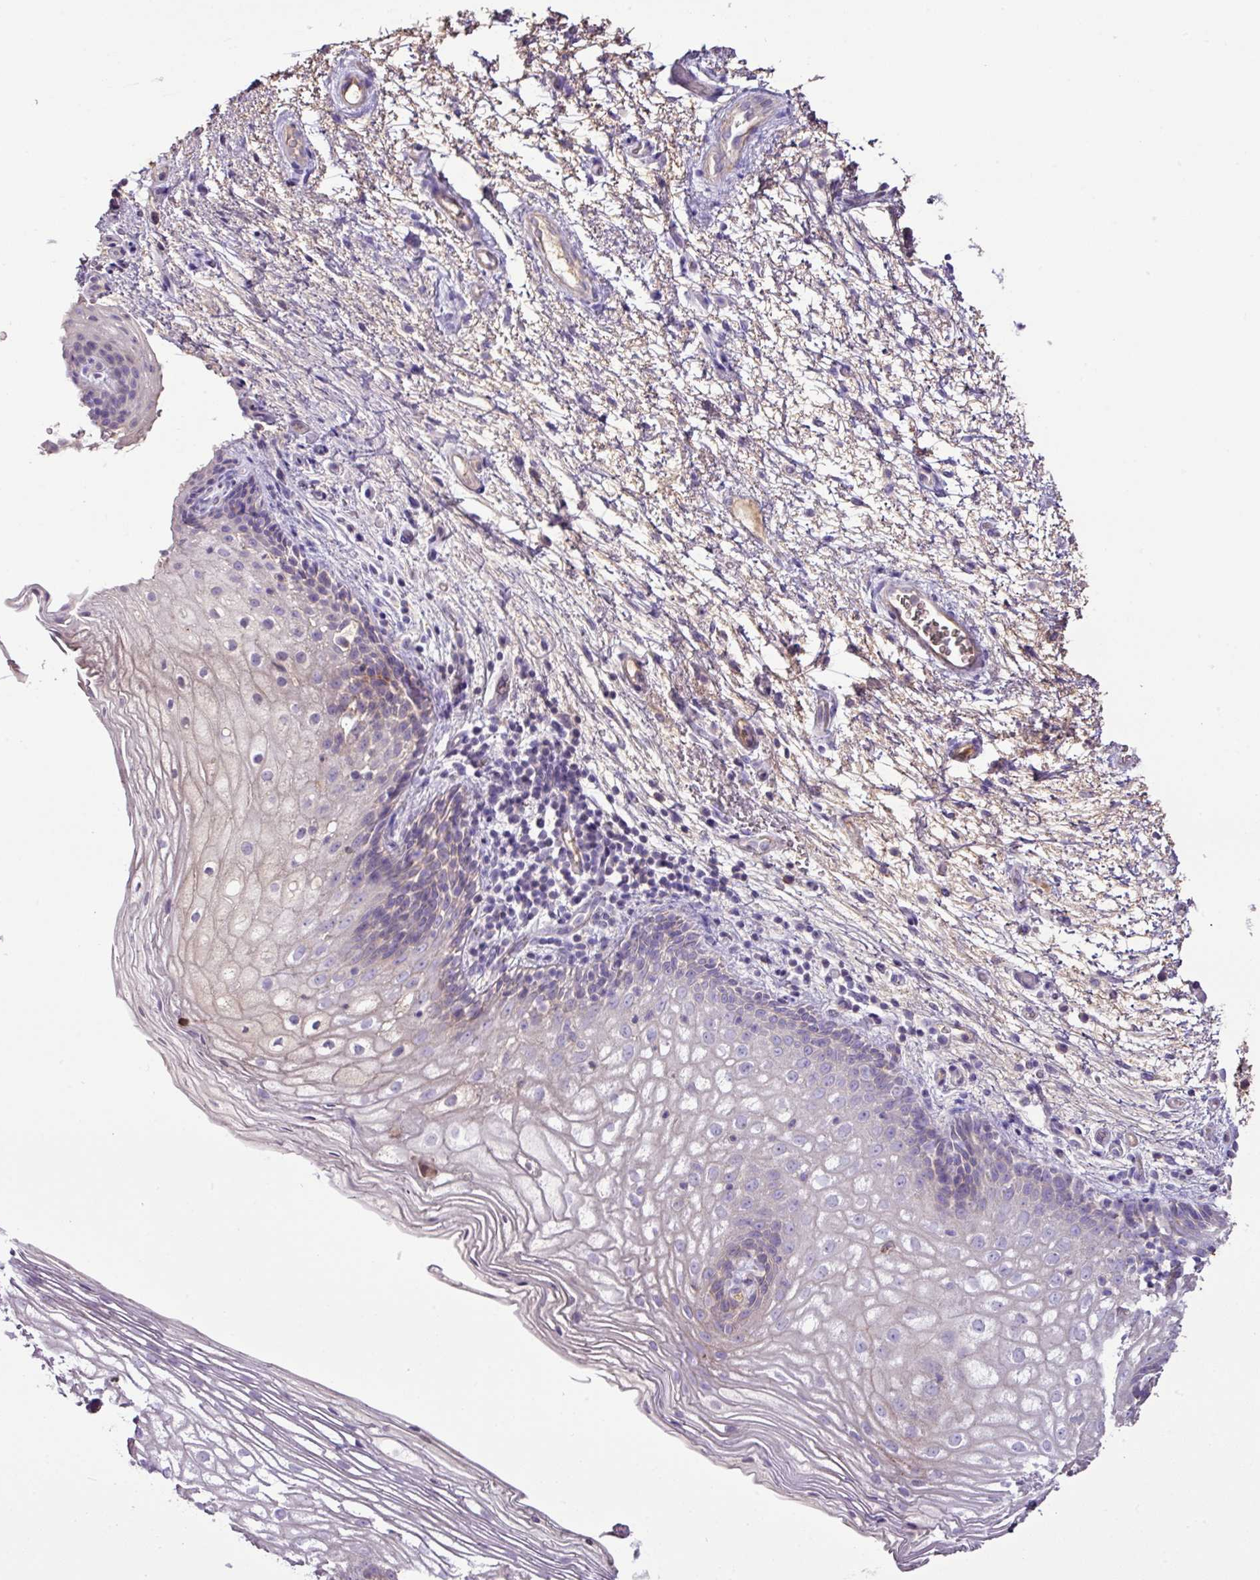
{"staining": {"intensity": "negative", "quantity": "none", "location": "none"}, "tissue": "vagina", "cell_type": "Squamous epithelial cells", "image_type": "normal", "snomed": [{"axis": "morphology", "description": "Normal tissue, NOS"}, {"axis": "topography", "description": "Vagina"}], "caption": "Histopathology image shows no protein expression in squamous epithelial cells of unremarkable vagina. (IHC, brightfield microscopy, high magnification).", "gene": "AGR3", "patient": {"sex": "female", "age": 47}}